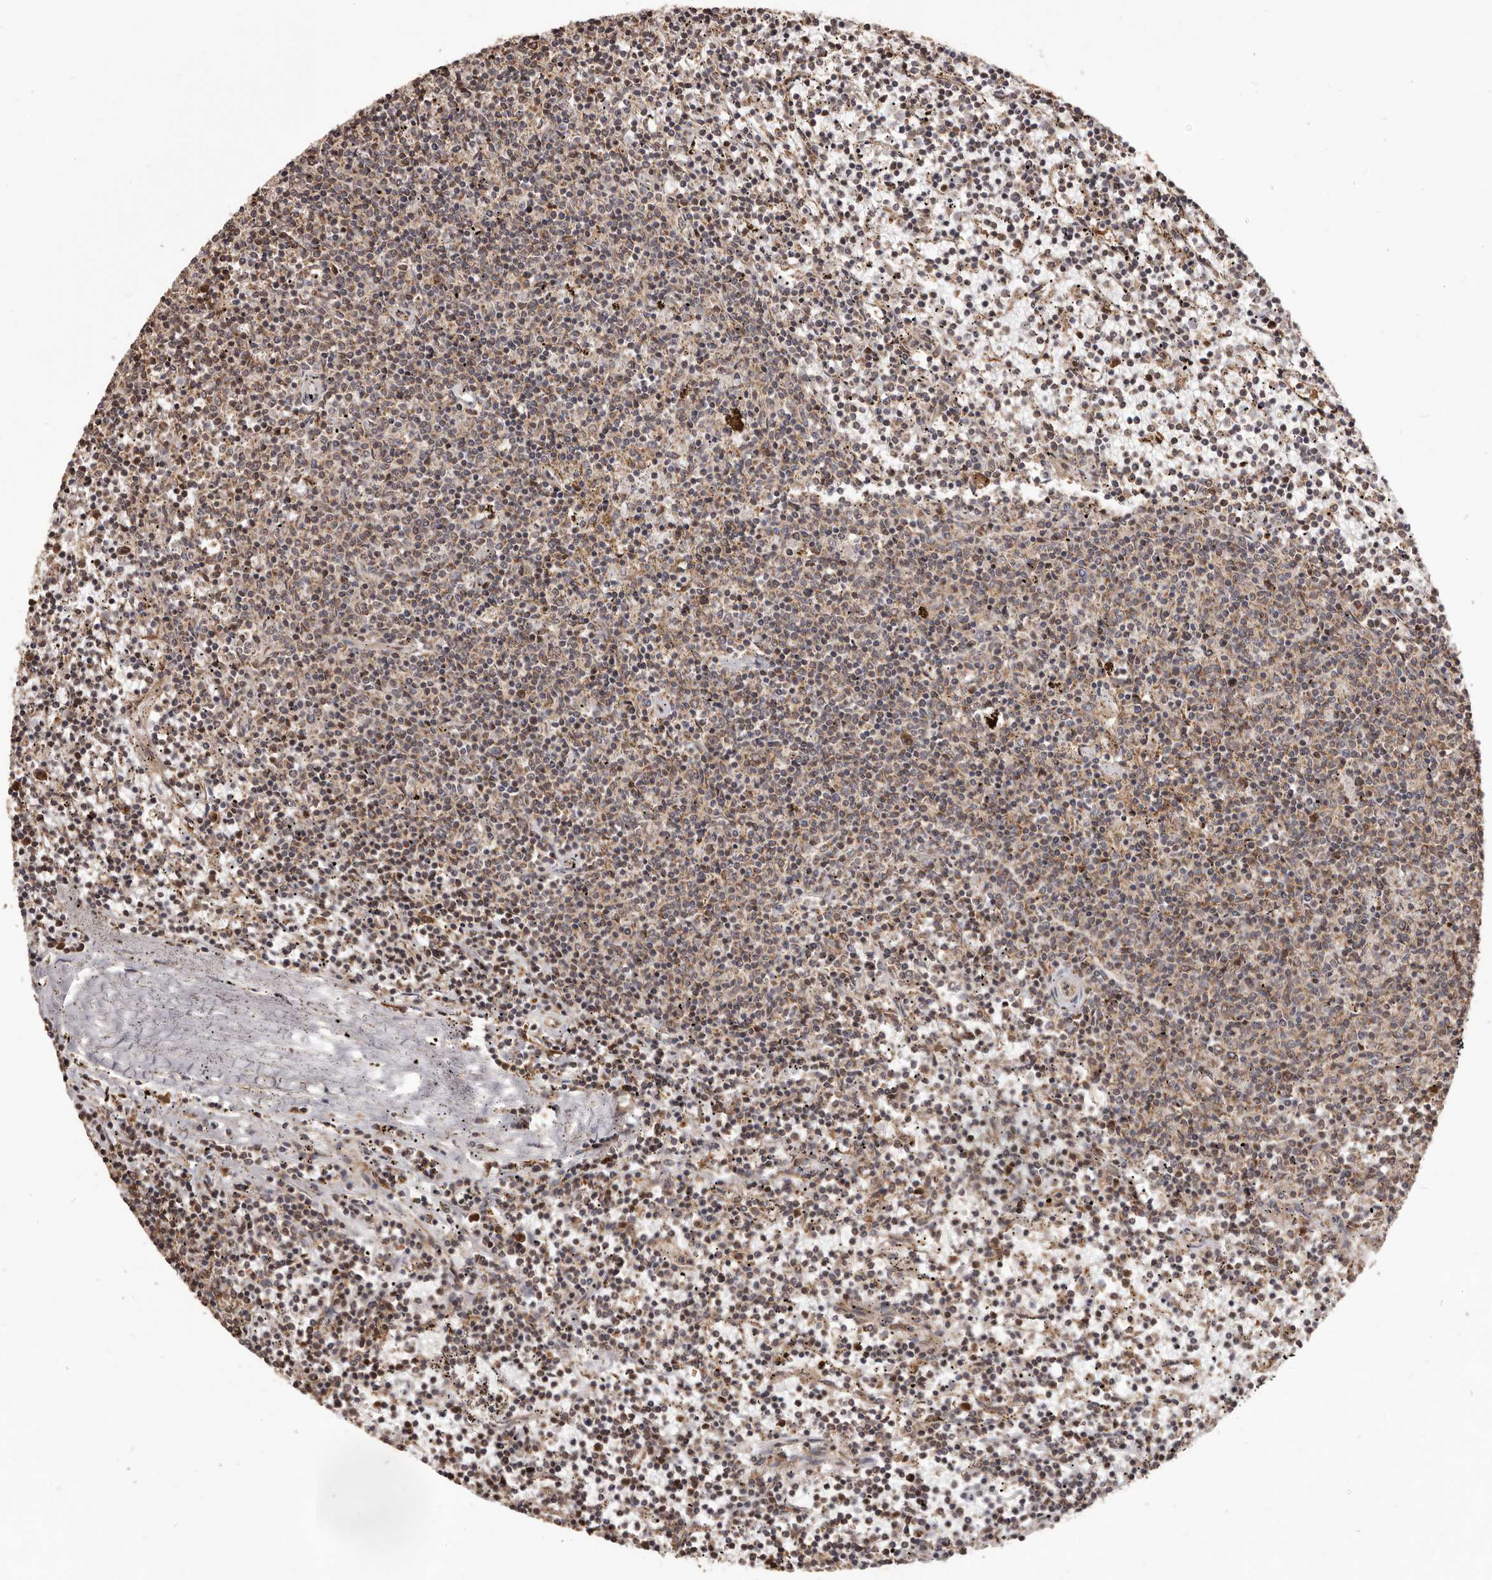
{"staining": {"intensity": "weak", "quantity": "25%-75%", "location": "cytoplasmic/membranous"}, "tissue": "lymphoma", "cell_type": "Tumor cells", "image_type": "cancer", "snomed": [{"axis": "morphology", "description": "Malignant lymphoma, non-Hodgkin's type, Low grade"}, {"axis": "topography", "description": "Spleen"}], "caption": "Low-grade malignant lymphoma, non-Hodgkin's type tissue exhibits weak cytoplasmic/membranous expression in approximately 25%-75% of tumor cells", "gene": "MTO1", "patient": {"sex": "female", "age": 50}}